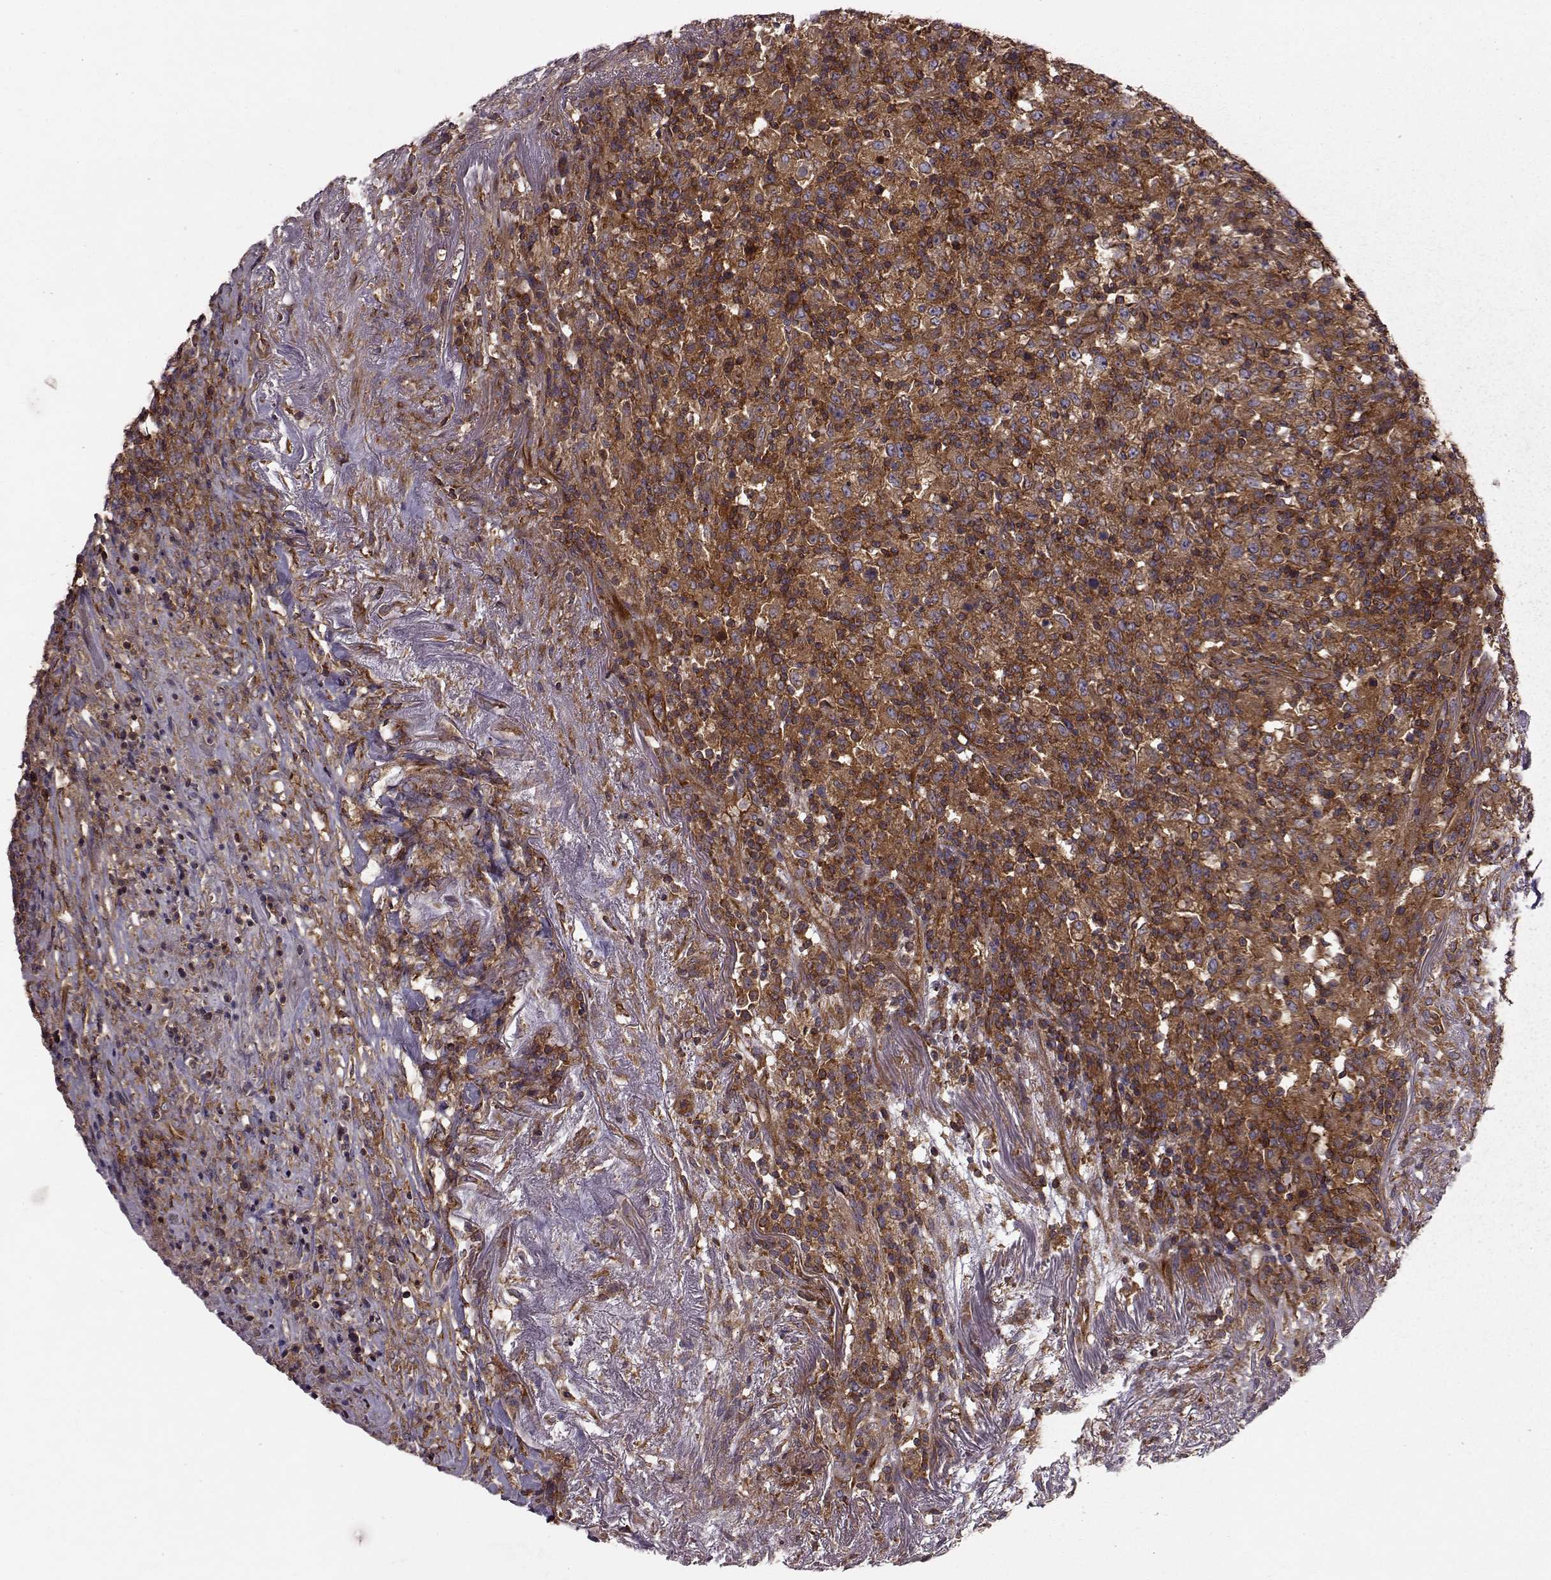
{"staining": {"intensity": "strong", "quantity": ">75%", "location": "cytoplasmic/membranous"}, "tissue": "lymphoma", "cell_type": "Tumor cells", "image_type": "cancer", "snomed": [{"axis": "morphology", "description": "Malignant lymphoma, non-Hodgkin's type, High grade"}, {"axis": "topography", "description": "Lung"}], "caption": "Malignant lymphoma, non-Hodgkin's type (high-grade) tissue reveals strong cytoplasmic/membranous positivity in about >75% of tumor cells", "gene": "RABGAP1", "patient": {"sex": "male", "age": 79}}